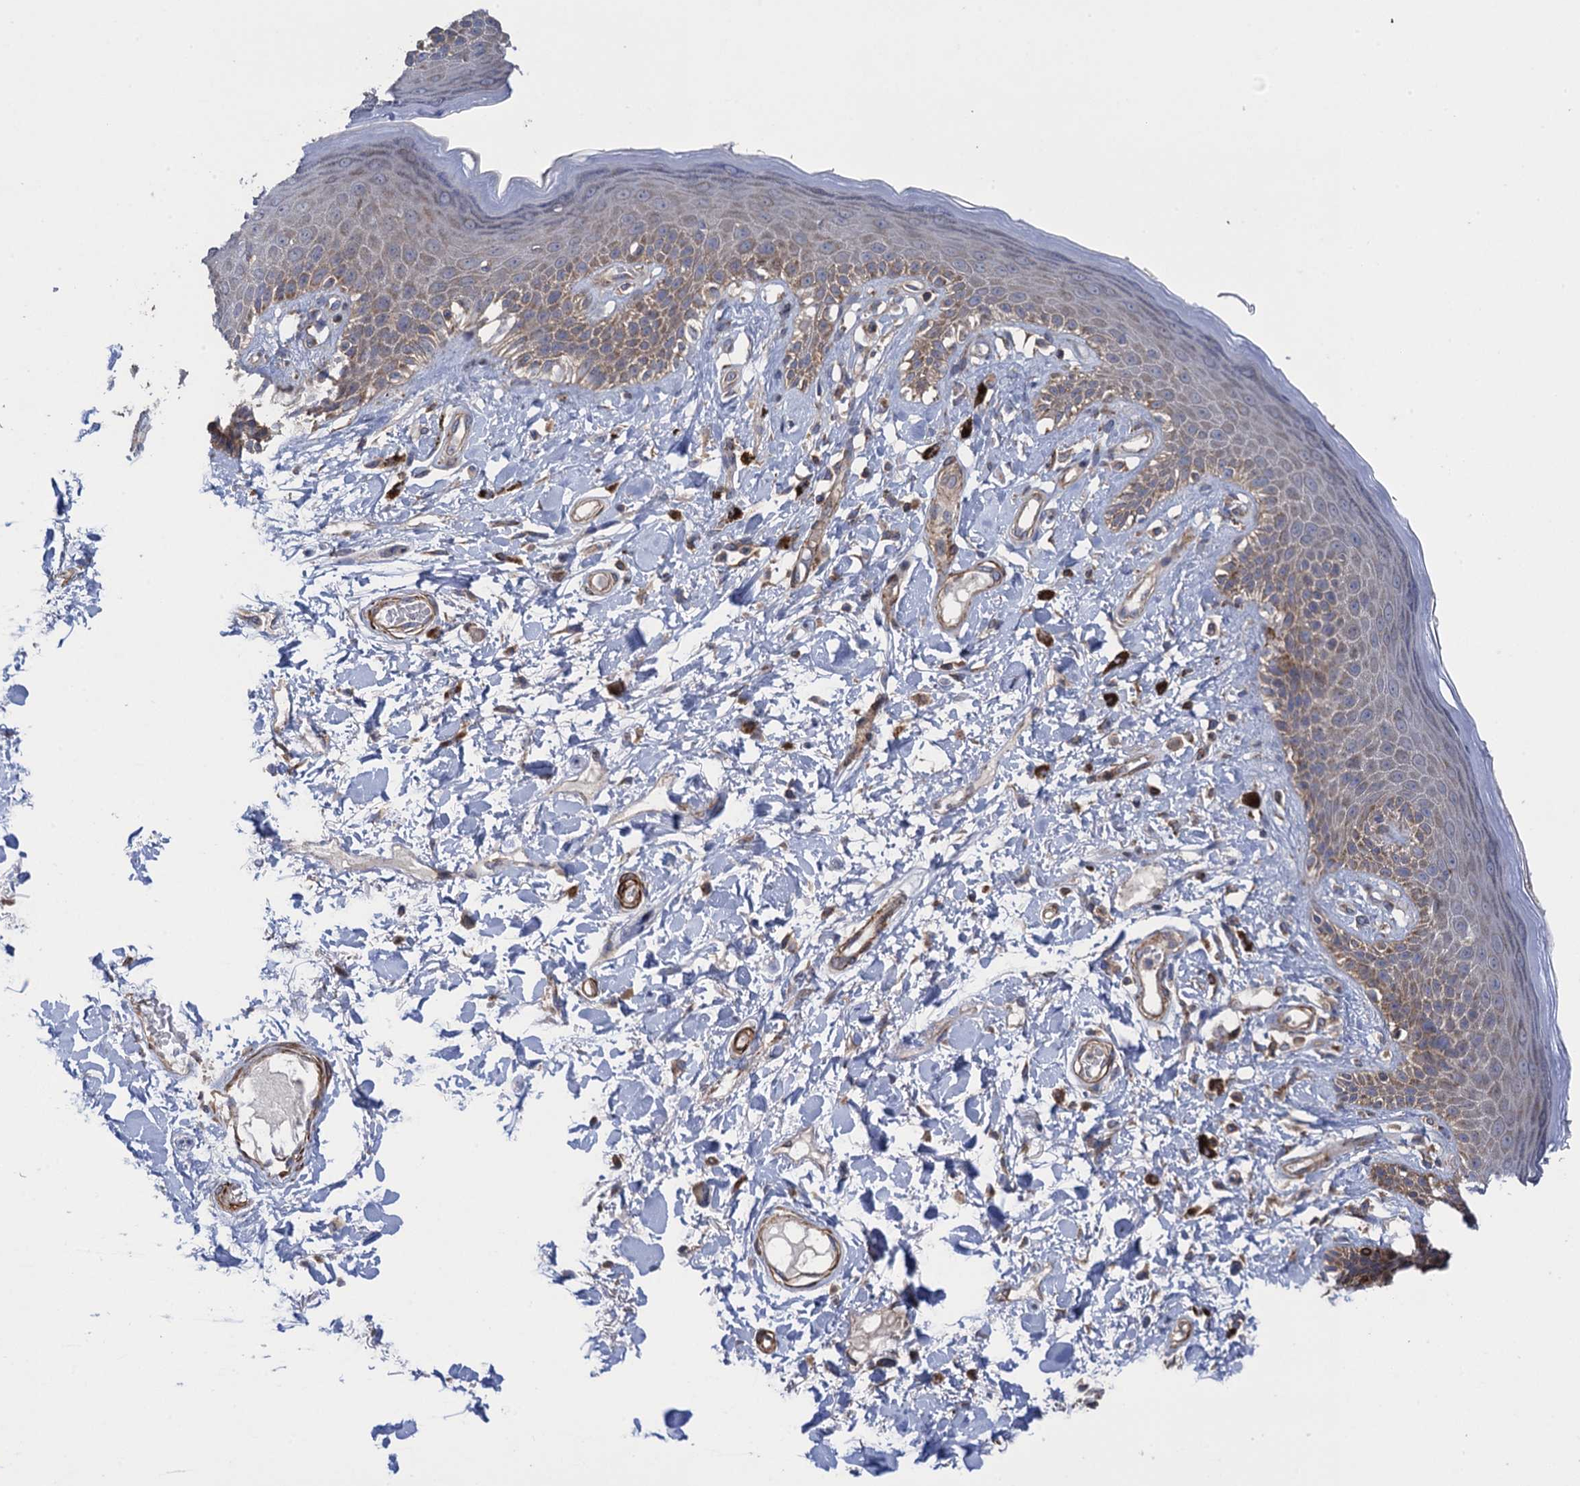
{"staining": {"intensity": "moderate", "quantity": "<25%", "location": "cytoplasmic/membranous"}, "tissue": "skin", "cell_type": "Epidermal cells", "image_type": "normal", "snomed": [{"axis": "morphology", "description": "Normal tissue, NOS"}, {"axis": "topography", "description": "Anal"}], "caption": "Skin was stained to show a protein in brown. There is low levels of moderate cytoplasmic/membranous expression in approximately <25% of epidermal cells. (DAB IHC, brown staining for protein, blue staining for nuclei).", "gene": "WDR88", "patient": {"sex": "female", "age": 78}}